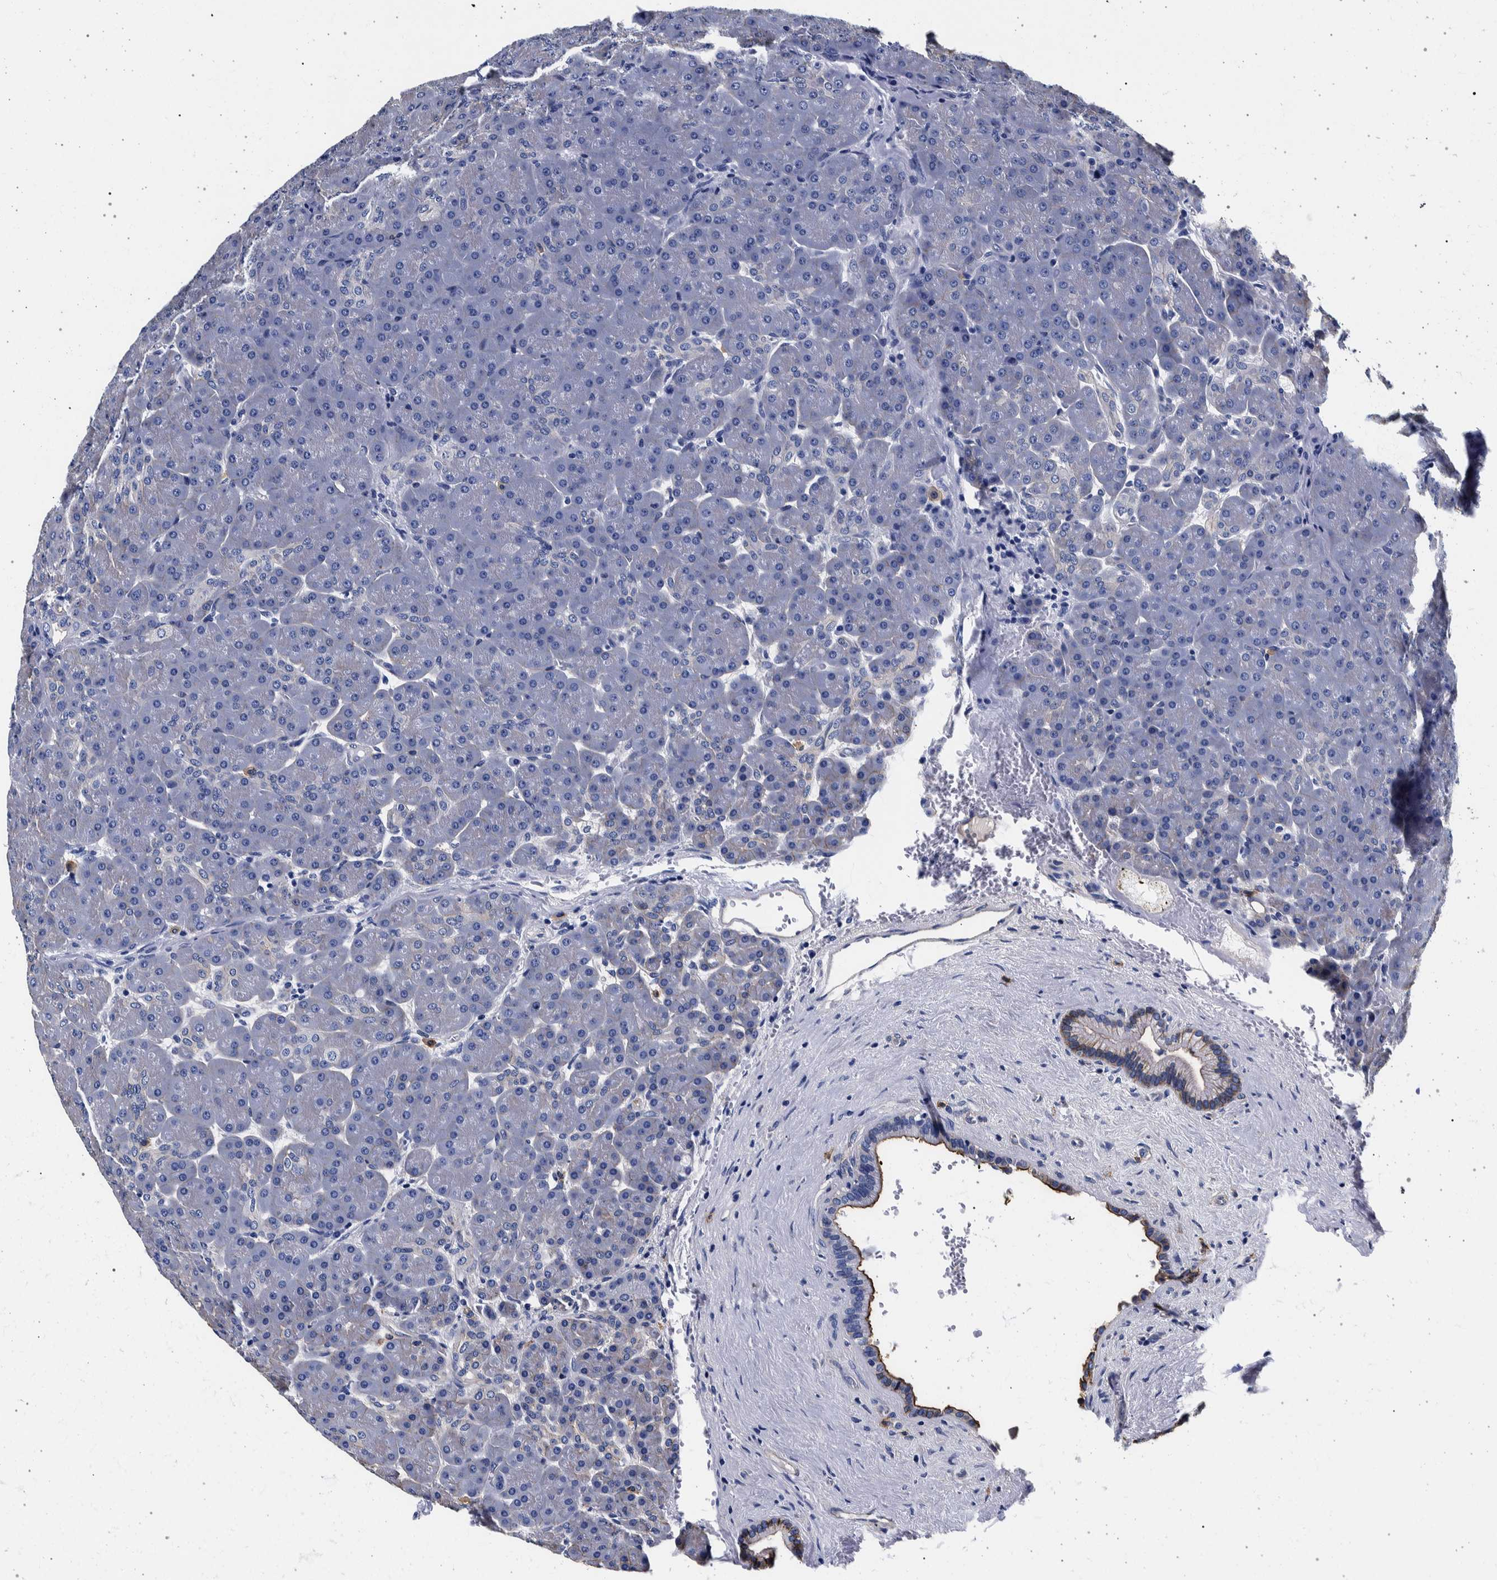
{"staining": {"intensity": "moderate", "quantity": "<25%", "location": "cytoplasmic/membranous"}, "tissue": "pancreas", "cell_type": "Exocrine glandular cells", "image_type": "normal", "snomed": [{"axis": "morphology", "description": "Normal tissue, NOS"}, {"axis": "topography", "description": "Pancreas"}], "caption": "This photomicrograph reveals IHC staining of unremarkable human pancreas, with low moderate cytoplasmic/membranous positivity in about <25% of exocrine glandular cells.", "gene": "NIBAN2", "patient": {"sex": "male", "age": 66}}